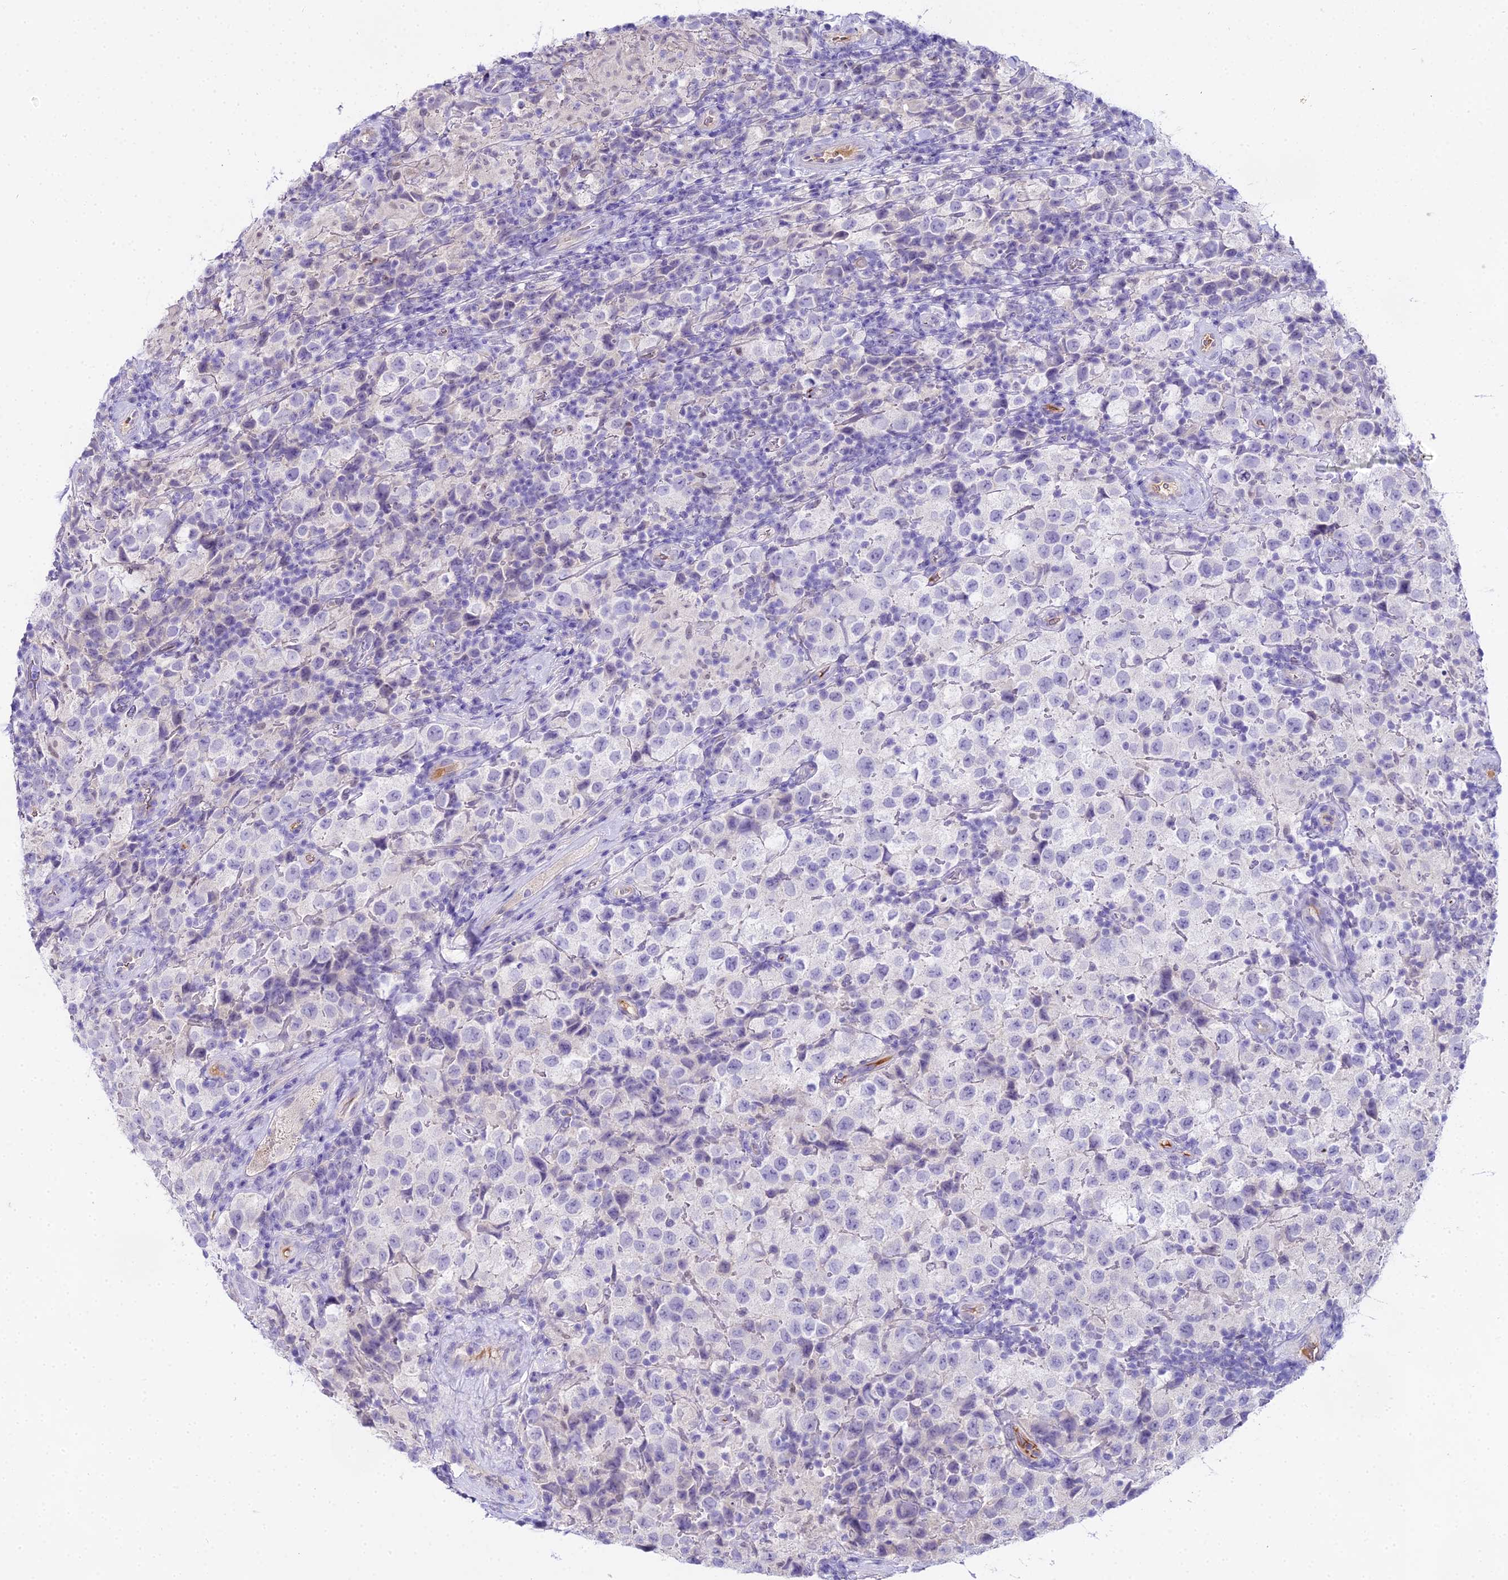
{"staining": {"intensity": "negative", "quantity": "none", "location": "none"}, "tissue": "testis cancer", "cell_type": "Tumor cells", "image_type": "cancer", "snomed": [{"axis": "morphology", "description": "Seminoma, NOS"}, {"axis": "morphology", "description": "Carcinoma, Embryonal, NOS"}, {"axis": "topography", "description": "Testis"}], "caption": "High power microscopy micrograph of an immunohistochemistry image of testis cancer (embryonal carcinoma), revealing no significant staining in tumor cells. (Stains: DAB IHC with hematoxylin counter stain, Microscopy: brightfield microscopy at high magnification).", "gene": "MAT2A", "patient": {"sex": "male", "age": 41}}